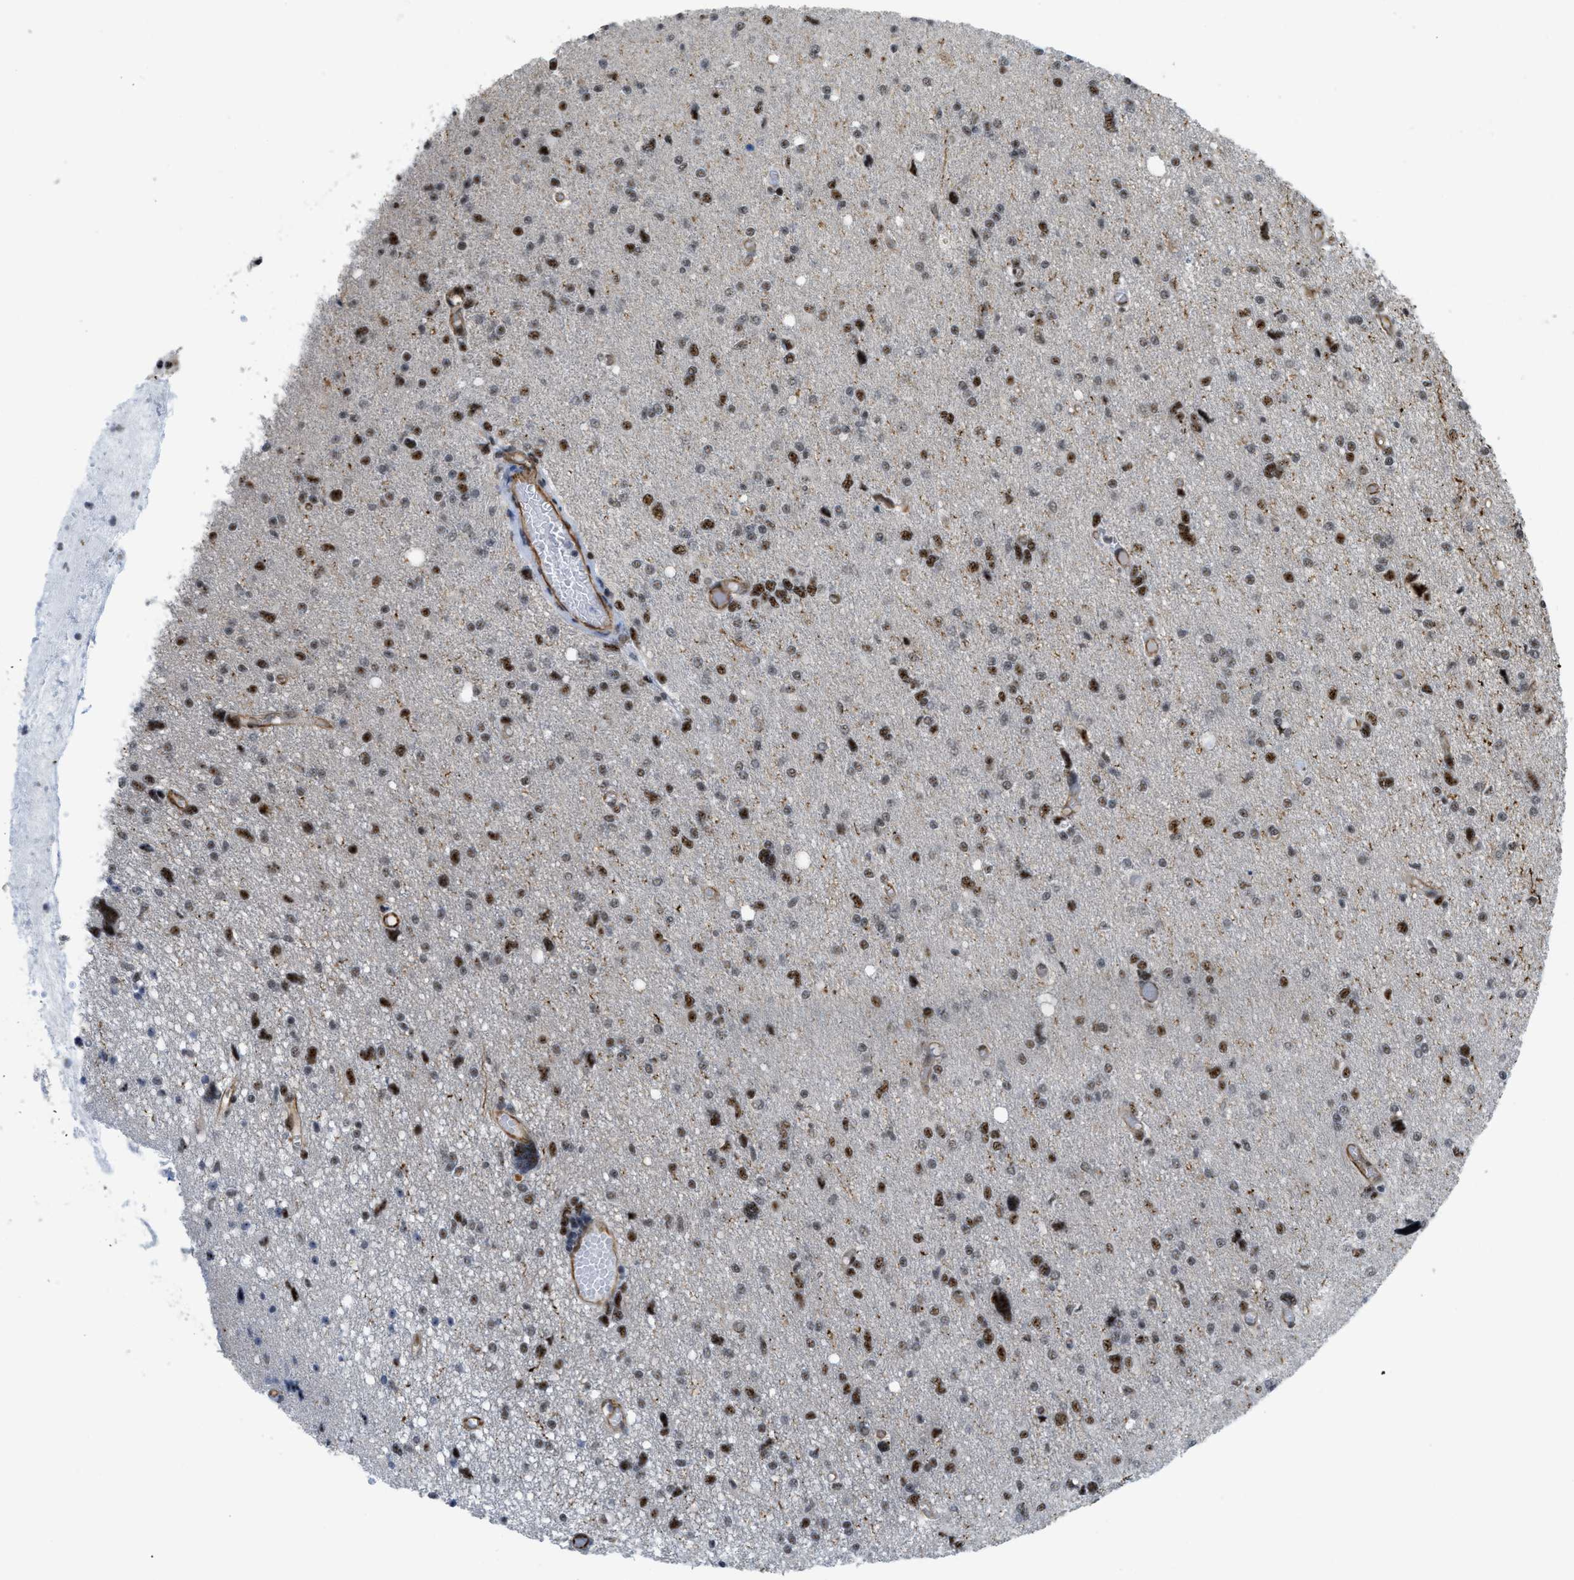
{"staining": {"intensity": "strong", "quantity": ">75%", "location": "nuclear"}, "tissue": "glioma", "cell_type": "Tumor cells", "image_type": "cancer", "snomed": [{"axis": "morphology", "description": "Glioma, malignant, High grade"}, {"axis": "topography", "description": "Brain"}], "caption": "Brown immunohistochemical staining in malignant glioma (high-grade) exhibits strong nuclear expression in about >75% of tumor cells. (Stains: DAB (3,3'-diaminobenzidine) in brown, nuclei in blue, Microscopy: brightfield microscopy at high magnification).", "gene": "LRRC8B", "patient": {"sex": "female", "age": 59}}